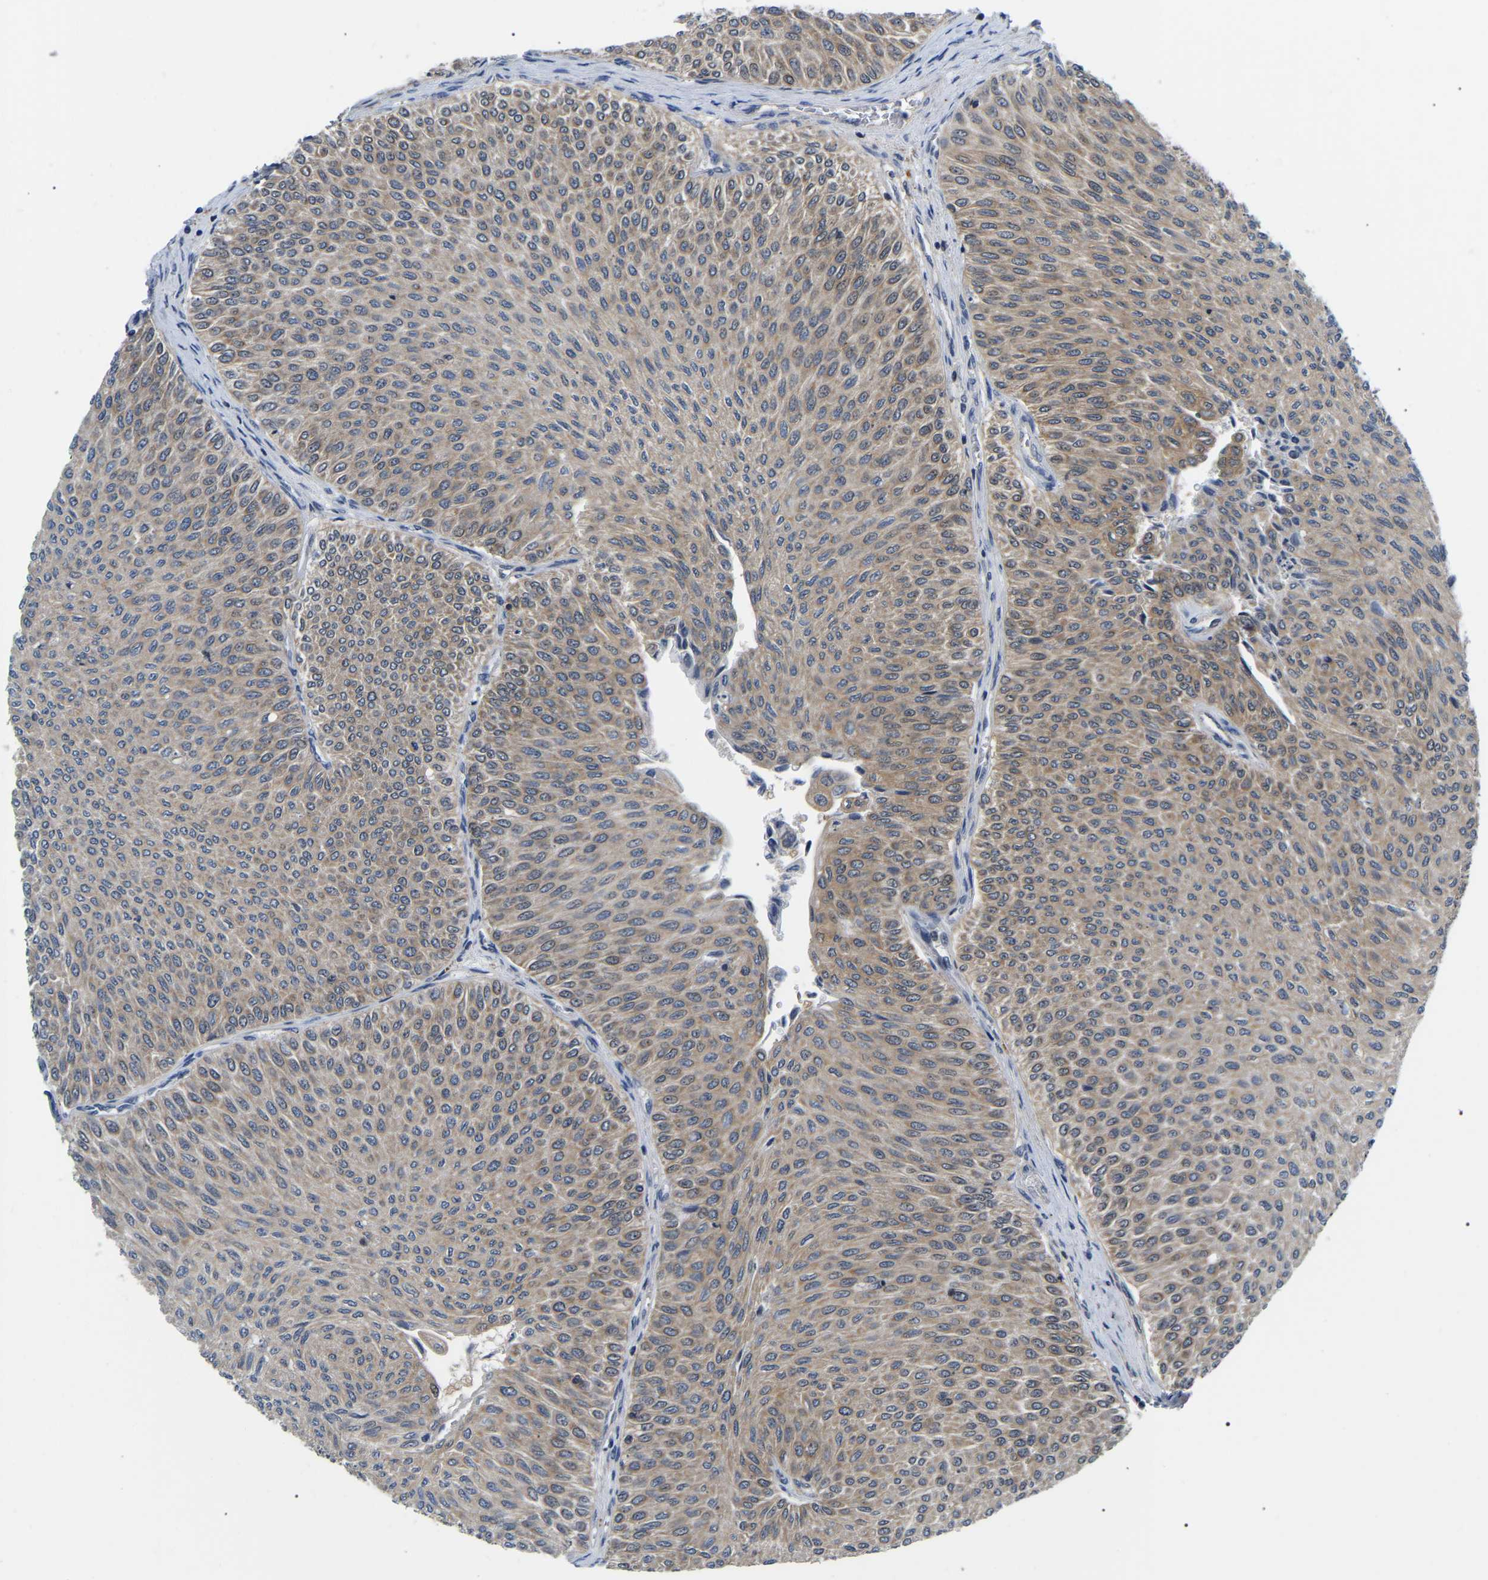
{"staining": {"intensity": "moderate", "quantity": "25%-75%", "location": "cytoplasmic/membranous"}, "tissue": "urothelial cancer", "cell_type": "Tumor cells", "image_type": "cancer", "snomed": [{"axis": "morphology", "description": "Urothelial carcinoma, Low grade"}, {"axis": "topography", "description": "Urinary bladder"}], "caption": "Urothelial carcinoma (low-grade) stained for a protein (brown) exhibits moderate cytoplasmic/membranous positive expression in about 25%-75% of tumor cells.", "gene": "RRP1B", "patient": {"sex": "male", "age": 78}}